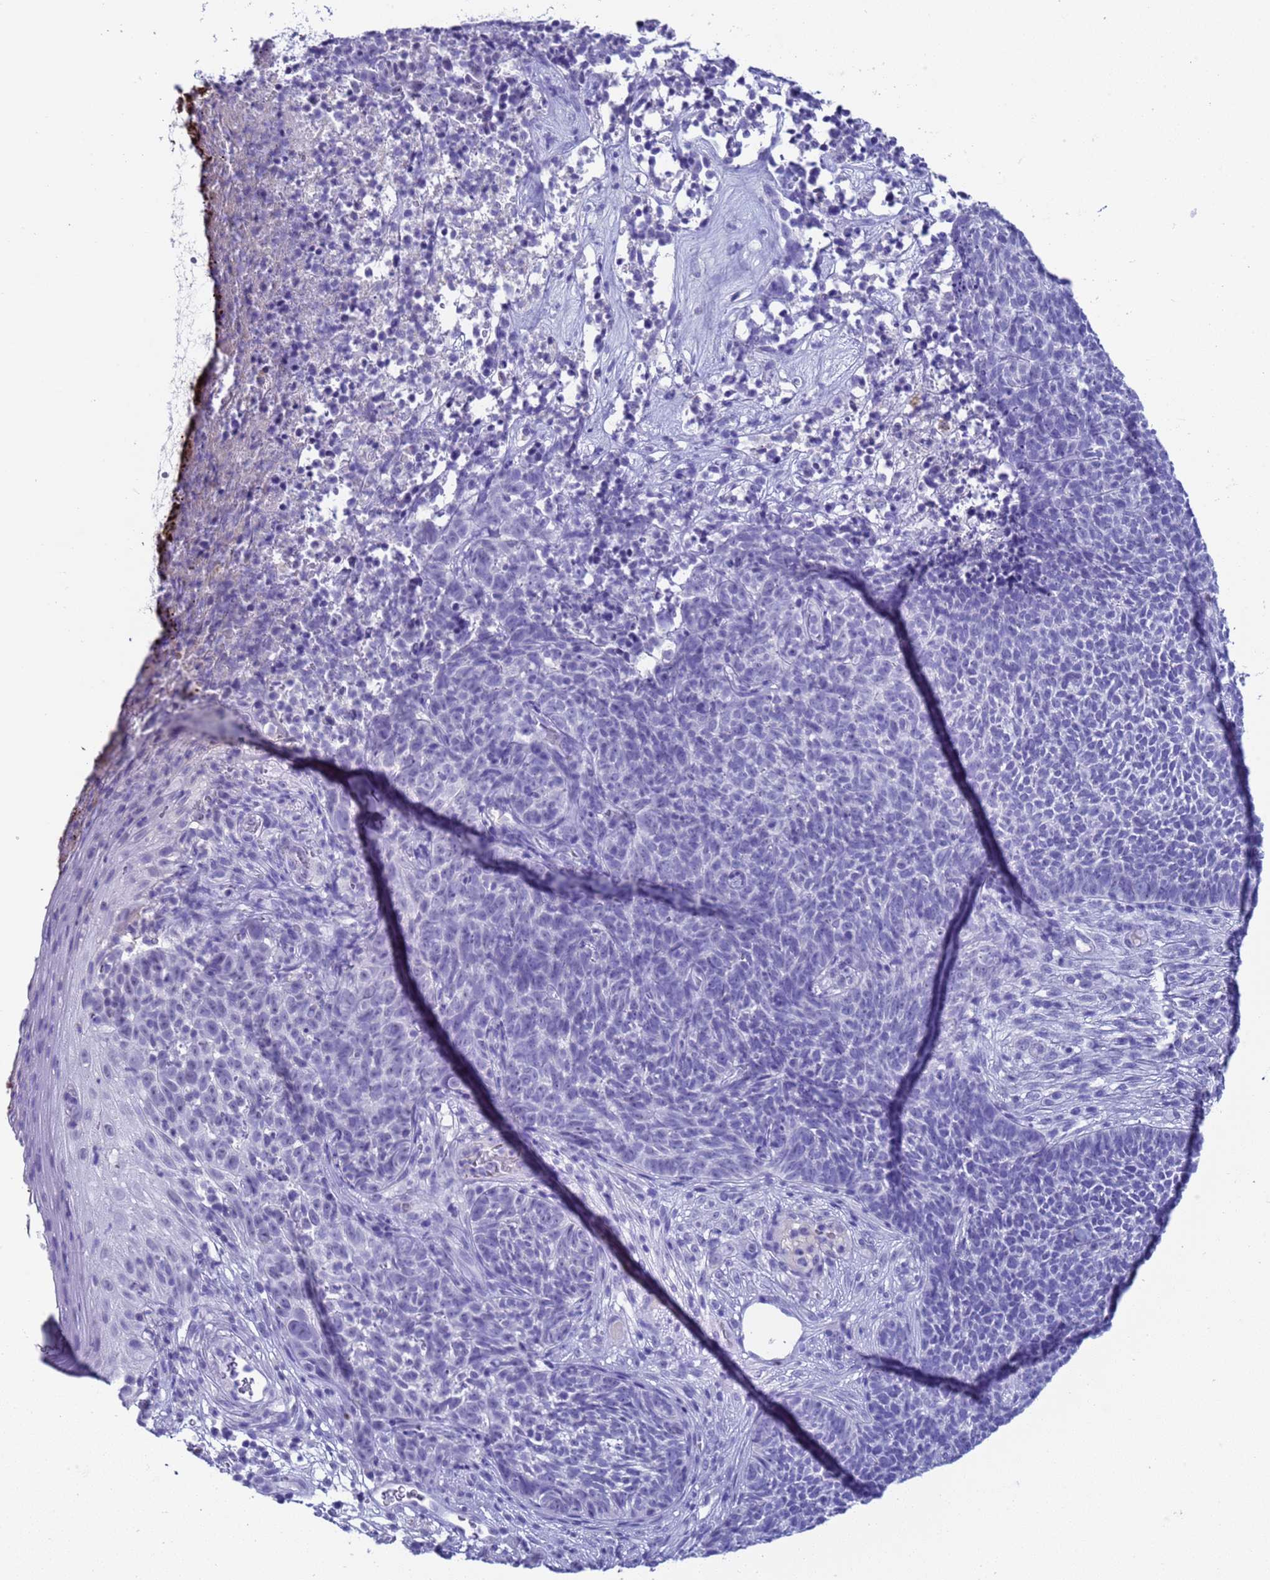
{"staining": {"intensity": "negative", "quantity": "none", "location": "none"}, "tissue": "skin cancer", "cell_type": "Tumor cells", "image_type": "cancer", "snomed": [{"axis": "morphology", "description": "Basal cell carcinoma"}, {"axis": "topography", "description": "Skin"}], "caption": "This image is of skin basal cell carcinoma stained with IHC to label a protein in brown with the nuclei are counter-stained blue. There is no positivity in tumor cells.", "gene": "CKM", "patient": {"sex": "female", "age": 84}}